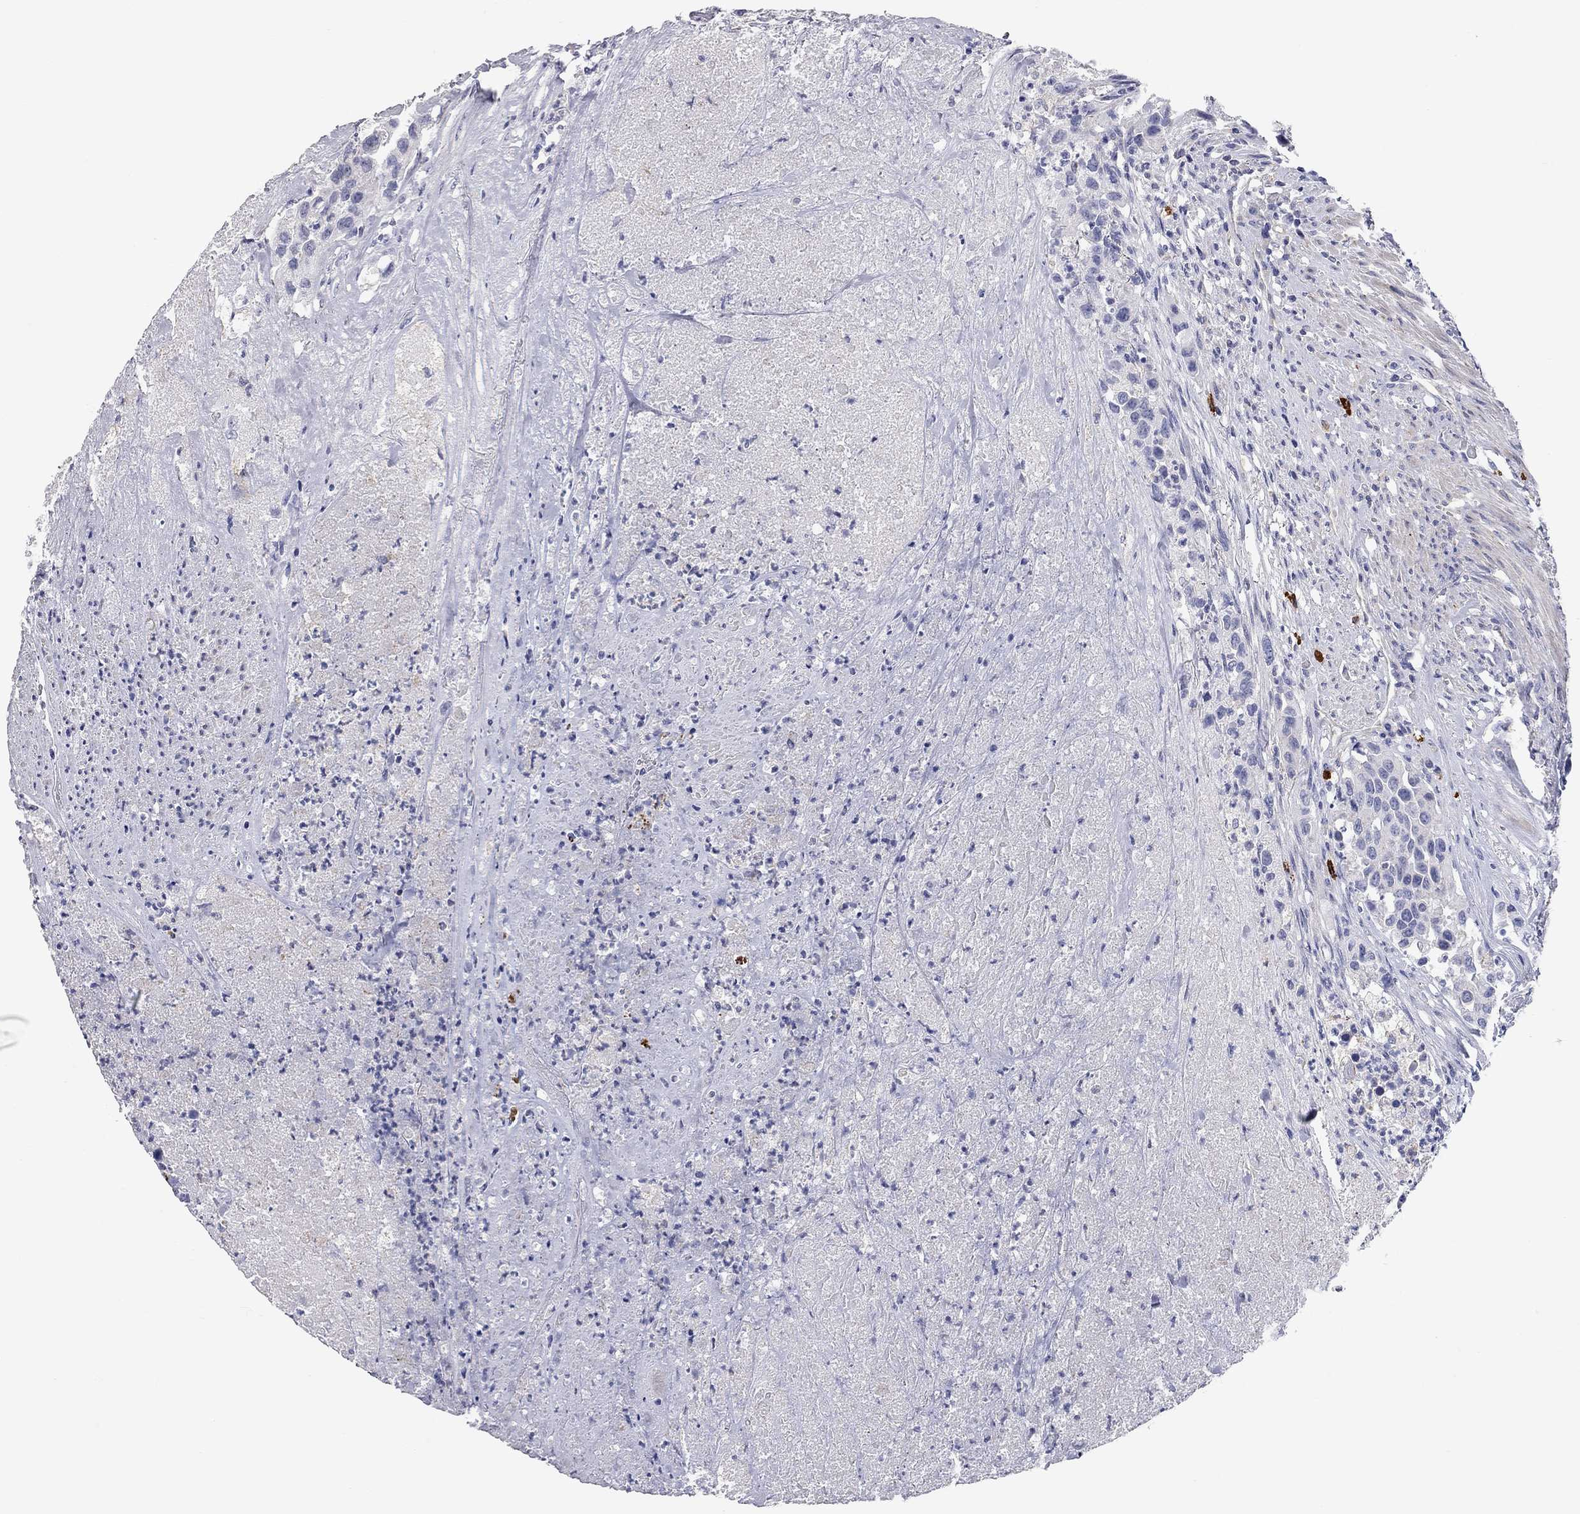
{"staining": {"intensity": "negative", "quantity": "none", "location": "none"}, "tissue": "urothelial cancer", "cell_type": "Tumor cells", "image_type": "cancer", "snomed": [{"axis": "morphology", "description": "Urothelial carcinoma, High grade"}, {"axis": "topography", "description": "Urinary bladder"}], "caption": "DAB (3,3'-diaminobenzidine) immunohistochemical staining of human urothelial cancer shows no significant expression in tumor cells.", "gene": "C10orf90", "patient": {"sex": "female", "age": 73}}